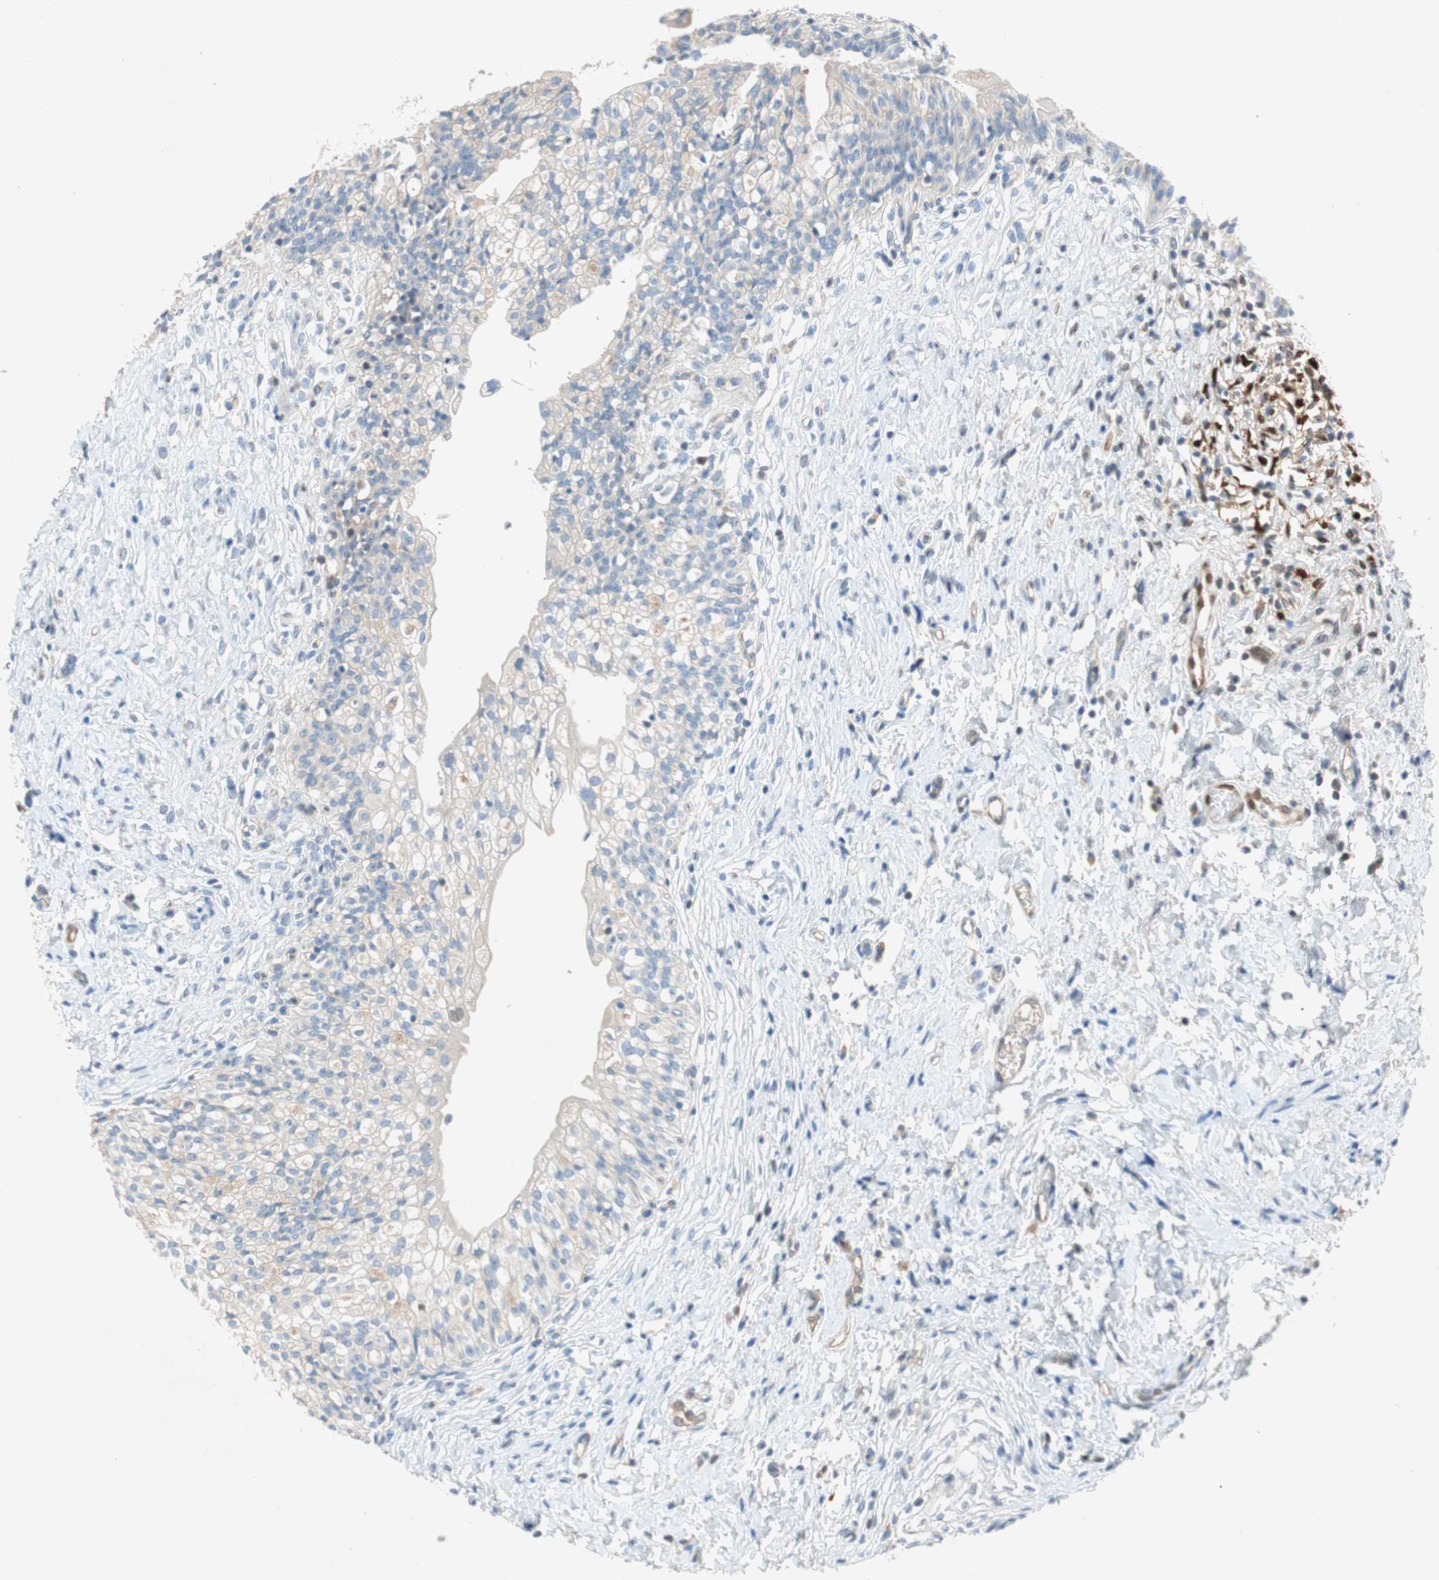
{"staining": {"intensity": "weak", "quantity": ">75%", "location": "cytoplasmic/membranous"}, "tissue": "urinary bladder", "cell_type": "Urothelial cells", "image_type": "normal", "snomed": [{"axis": "morphology", "description": "Normal tissue, NOS"}, {"axis": "morphology", "description": "Inflammation, NOS"}, {"axis": "topography", "description": "Urinary bladder"}], "caption": "Immunohistochemistry (DAB (3,3'-diaminobenzidine)) staining of unremarkable human urinary bladder demonstrates weak cytoplasmic/membranous protein staining in approximately >75% of urothelial cells.", "gene": "RELB", "patient": {"sex": "female", "age": 80}}